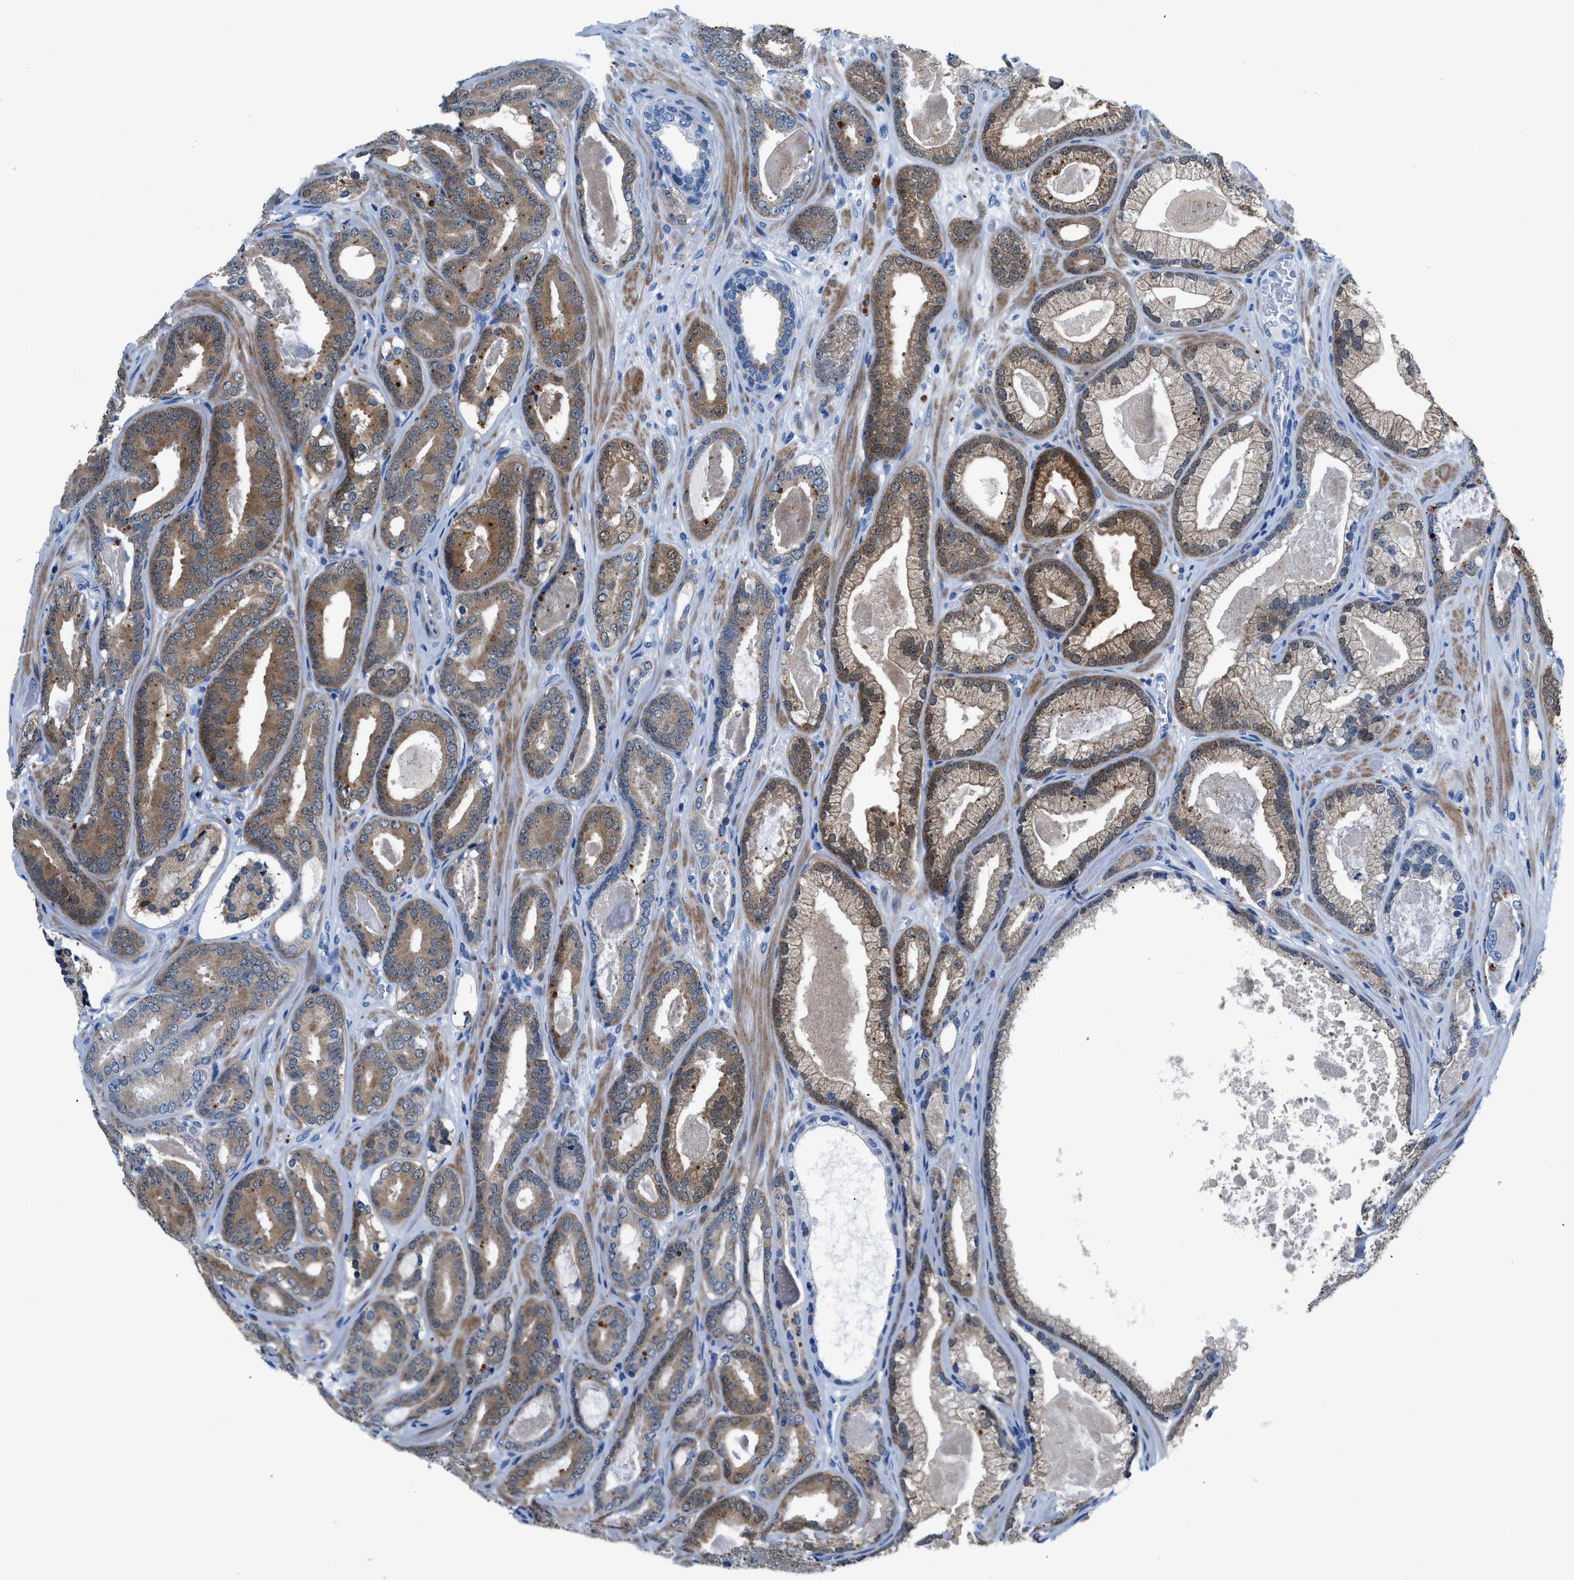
{"staining": {"intensity": "moderate", "quantity": ">75%", "location": "cytoplasmic/membranous"}, "tissue": "prostate cancer", "cell_type": "Tumor cells", "image_type": "cancer", "snomed": [{"axis": "morphology", "description": "Adenocarcinoma, High grade"}, {"axis": "topography", "description": "Prostate"}], "caption": "Protein analysis of prostate cancer (adenocarcinoma (high-grade)) tissue demonstrates moderate cytoplasmic/membranous staining in about >75% of tumor cells. The staining was performed using DAB (3,3'-diaminobenzidine), with brown indicating positive protein expression. Nuclei are stained blue with hematoxylin.", "gene": "UAP1", "patient": {"sex": "male", "age": 60}}